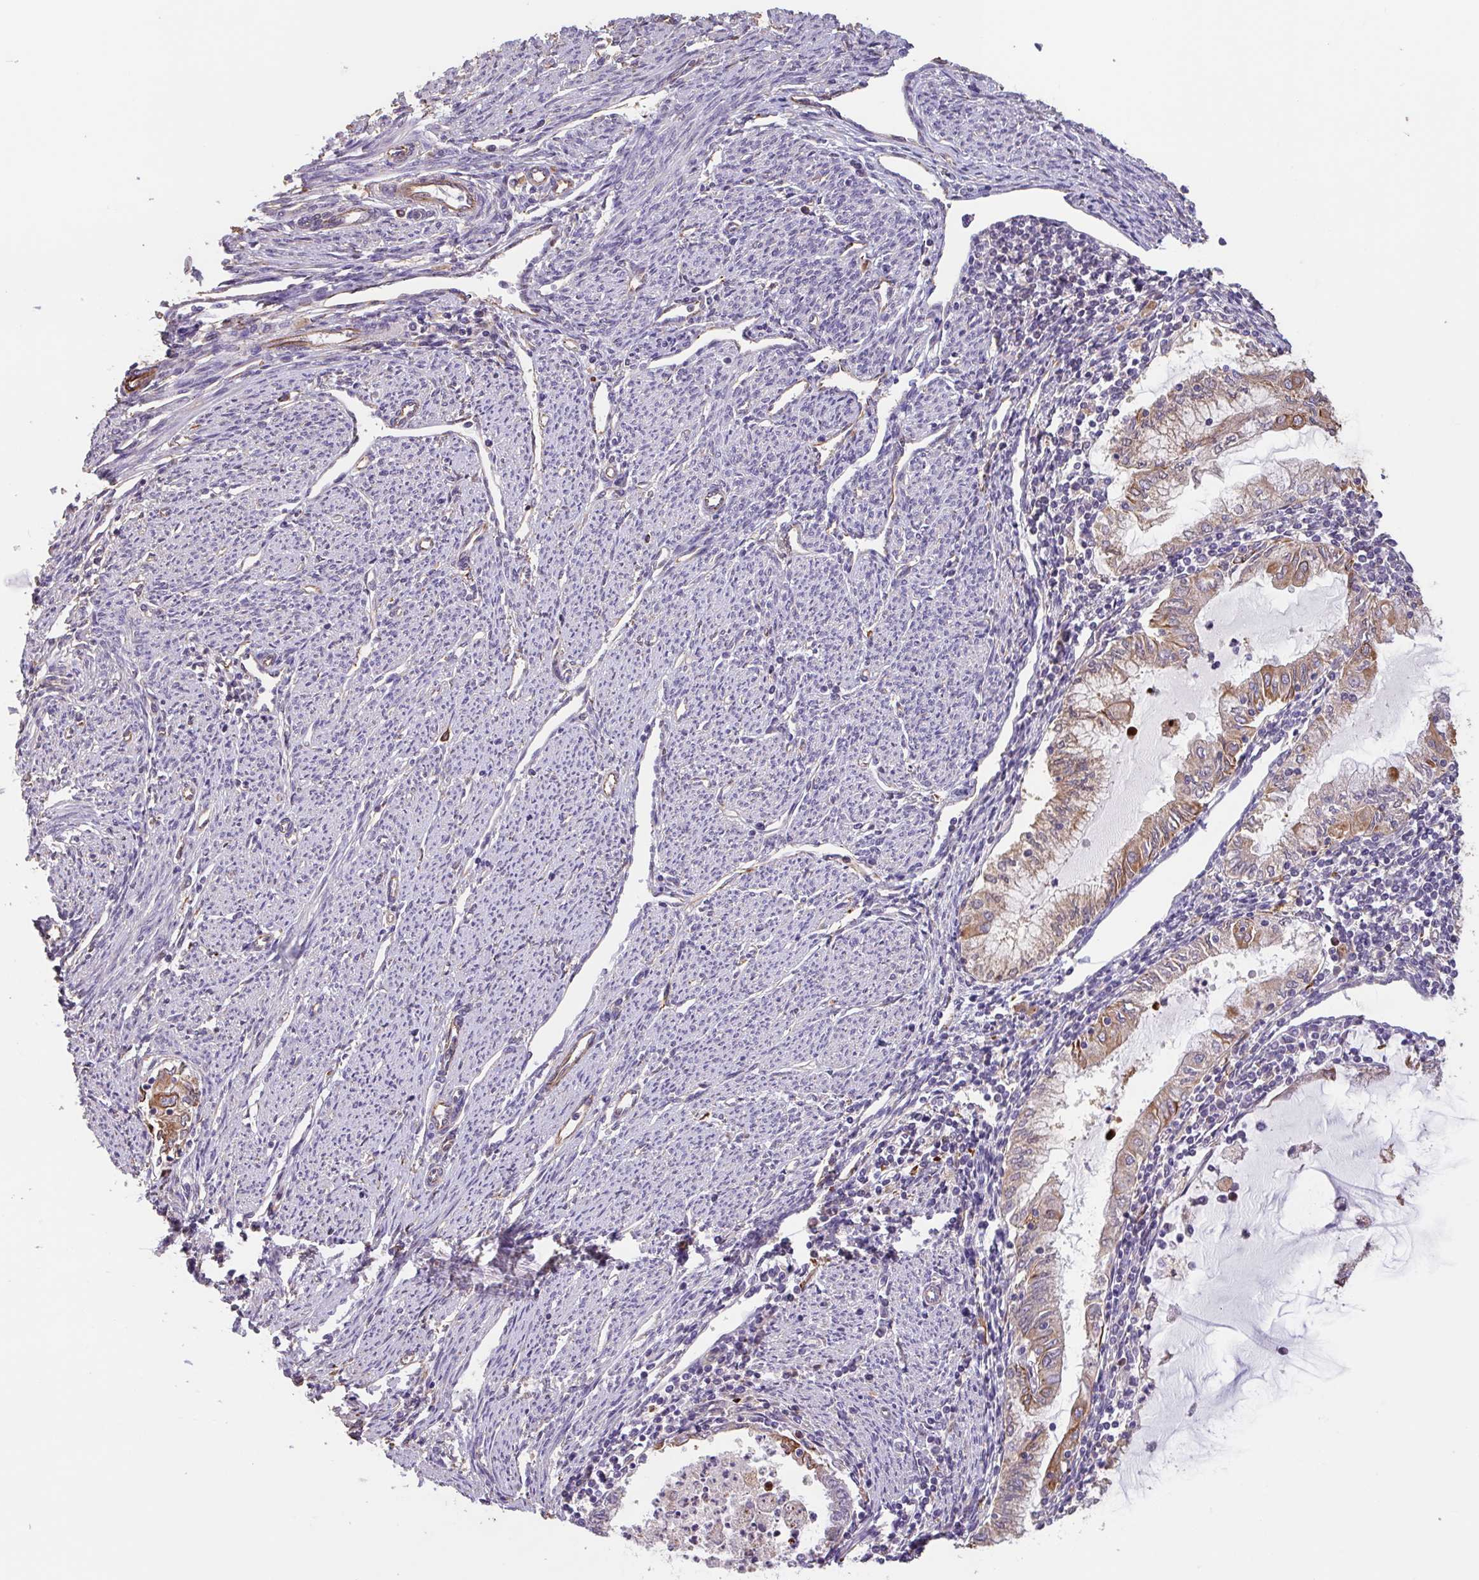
{"staining": {"intensity": "moderate", "quantity": "25%-75%", "location": "cytoplasmic/membranous"}, "tissue": "endometrial cancer", "cell_type": "Tumor cells", "image_type": "cancer", "snomed": [{"axis": "morphology", "description": "Adenocarcinoma, NOS"}, {"axis": "topography", "description": "Endometrium"}], "caption": "Endometrial adenocarcinoma stained with a protein marker reveals moderate staining in tumor cells.", "gene": "ZNF790", "patient": {"sex": "female", "age": 79}}